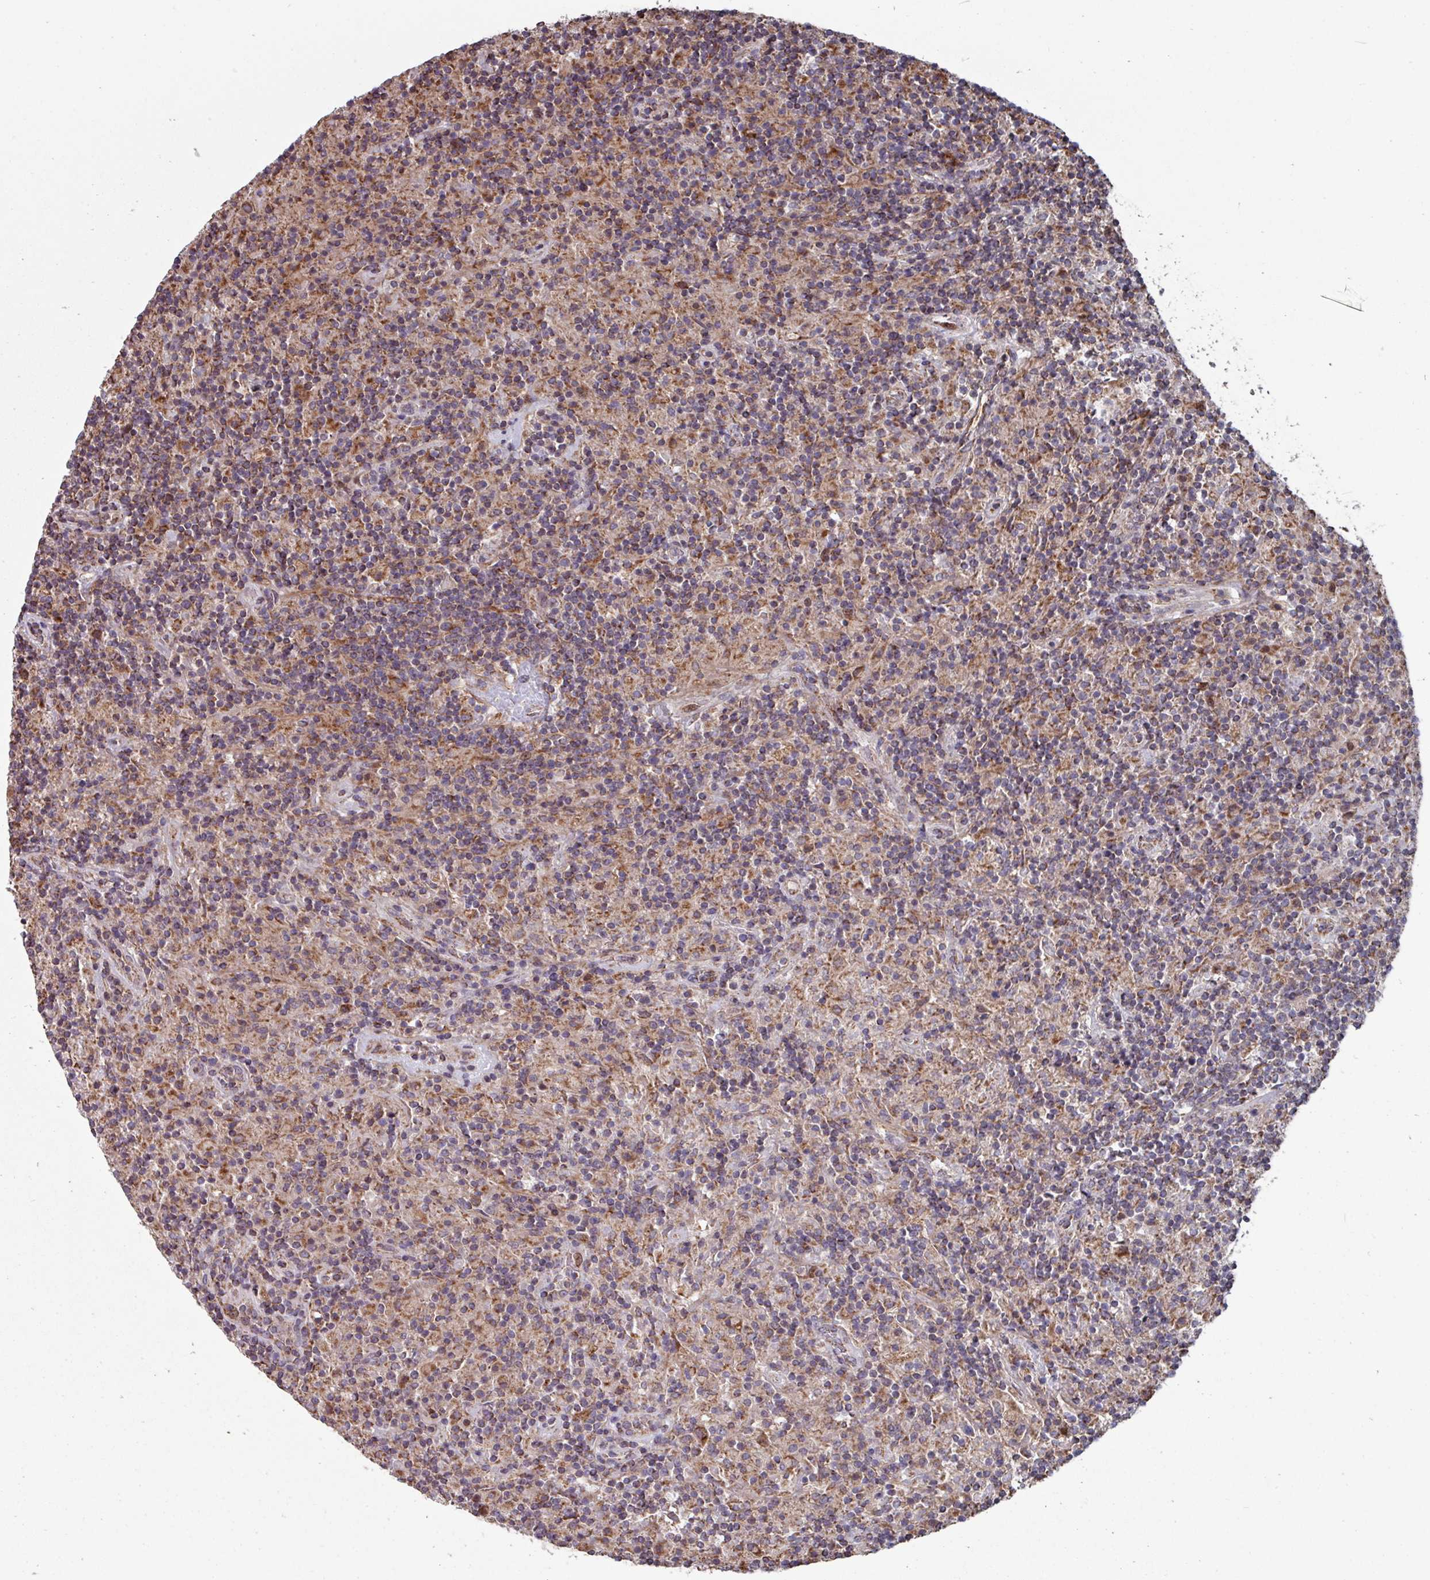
{"staining": {"intensity": "moderate", "quantity": ">75%", "location": "cytoplasmic/membranous"}, "tissue": "lymphoma", "cell_type": "Tumor cells", "image_type": "cancer", "snomed": [{"axis": "morphology", "description": "Hodgkin's disease, NOS"}, {"axis": "topography", "description": "Lymph node"}], "caption": "Hodgkin's disease stained for a protein exhibits moderate cytoplasmic/membranous positivity in tumor cells.", "gene": "COX7C", "patient": {"sex": "male", "age": 70}}